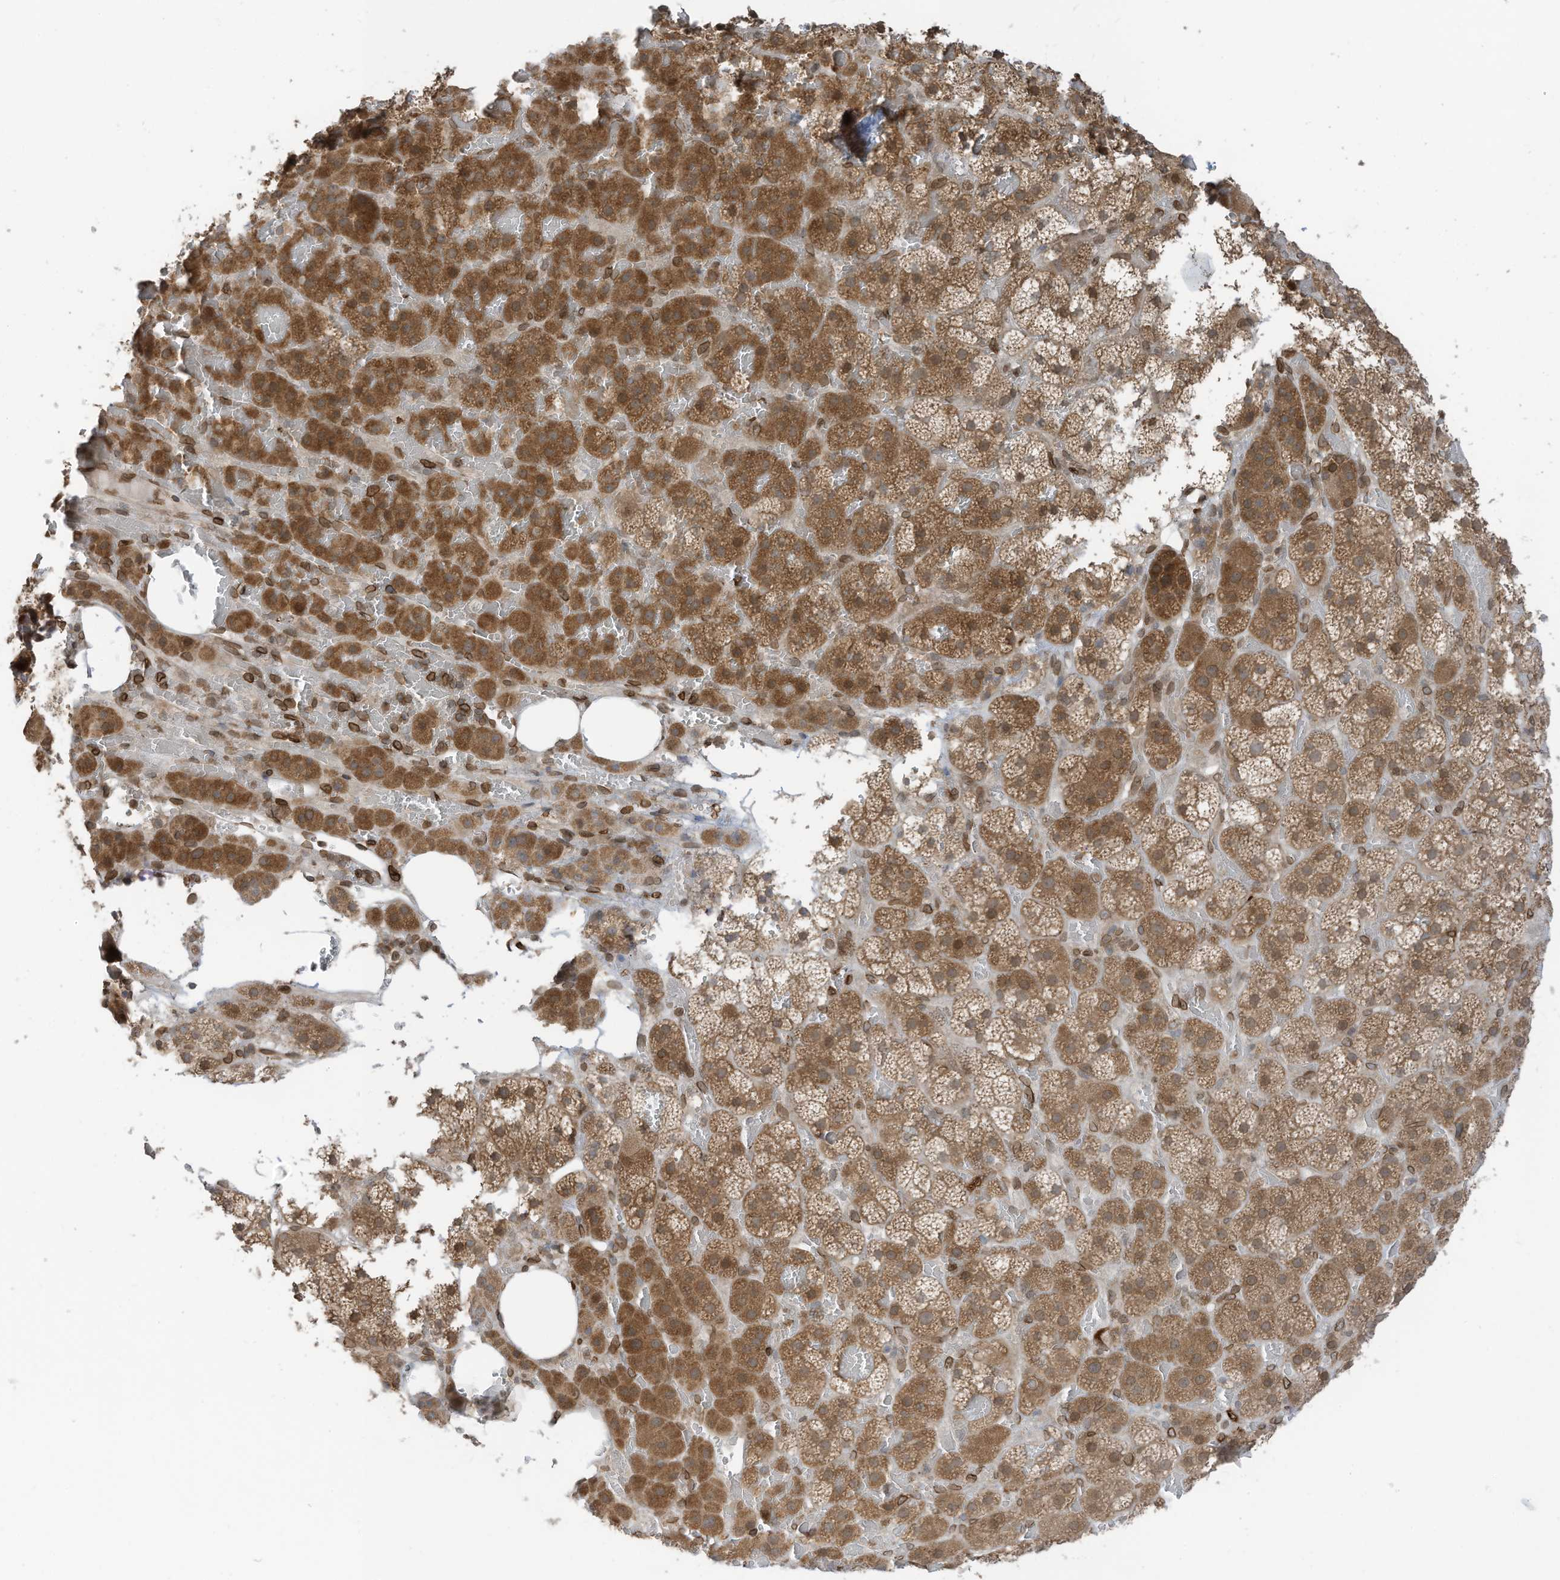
{"staining": {"intensity": "moderate", "quantity": ">75%", "location": "cytoplasmic/membranous,nuclear"}, "tissue": "adrenal gland", "cell_type": "Glandular cells", "image_type": "normal", "snomed": [{"axis": "morphology", "description": "Normal tissue, NOS"}, {"axis": "topography", "description": "Adrenal gland"}], "caption": "Immunohistochemistry histopathology image of normal adrenal gland: human adrenal gland stained using IHC displays medium levels of moderate protein expression localized specifically in the cytoplasmic/membranous,nuclear of glandular cells, appearing as a cytoplasmic/membranous,nuclear brown color.", "gene": "RABL3", "patient": {"sex": "female", "age": 59}}